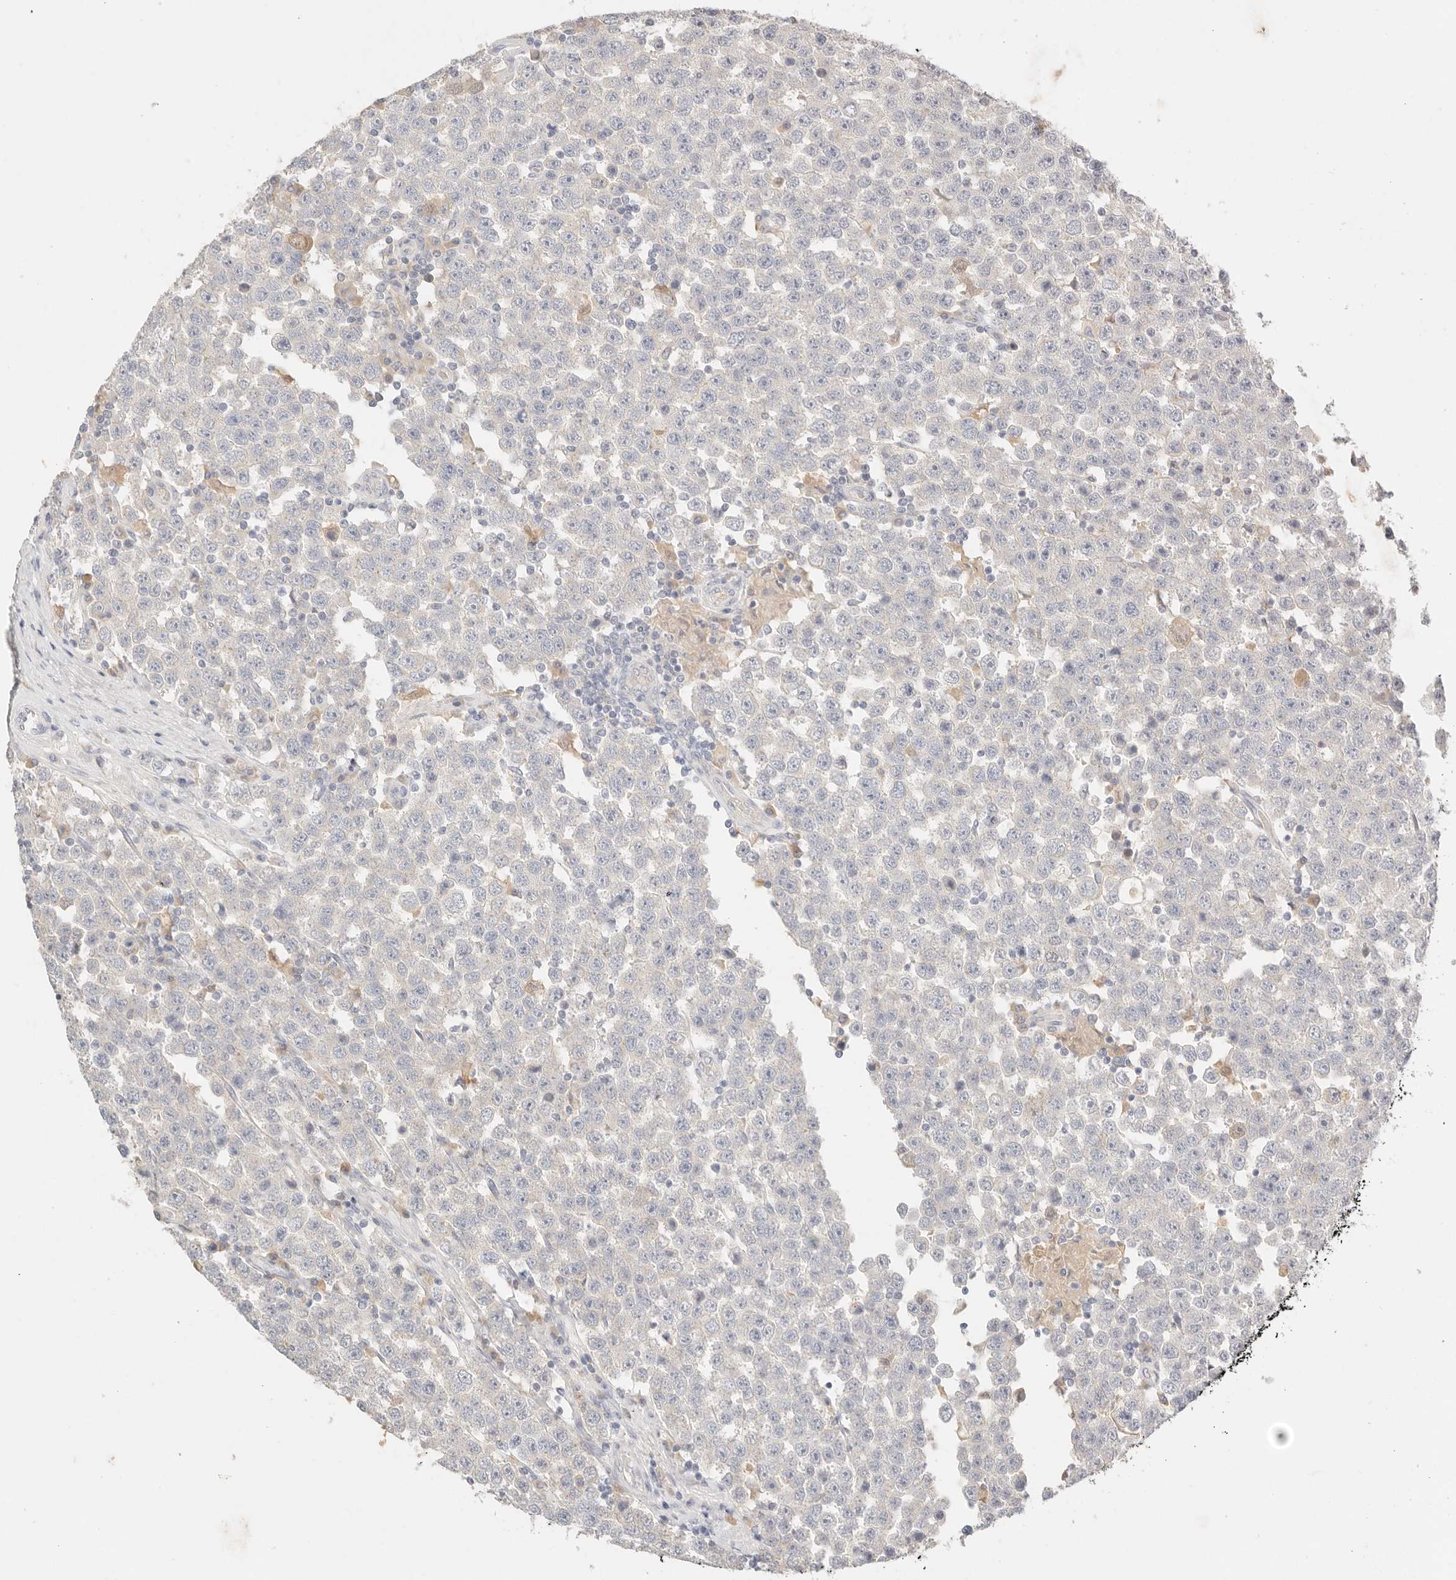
{"staining": {"intensity": "negative", "quantity": "none", "location": "none"}, "tissue": "testis cancer", "cell_type": "Tumor cells", "image_type": "cancer", "snomed": [{"axis": "morphology", "description": "Seminoma, NOS"}, {"axis": "topography", "description": "Testis"}], "caption": "This is an immunohistochemistry (IHC) histopathology image of human testis seminoma. There is no expression in tumor cells.", "gene": "CEP120", "patient": {"sex": "male", "age": 28}}